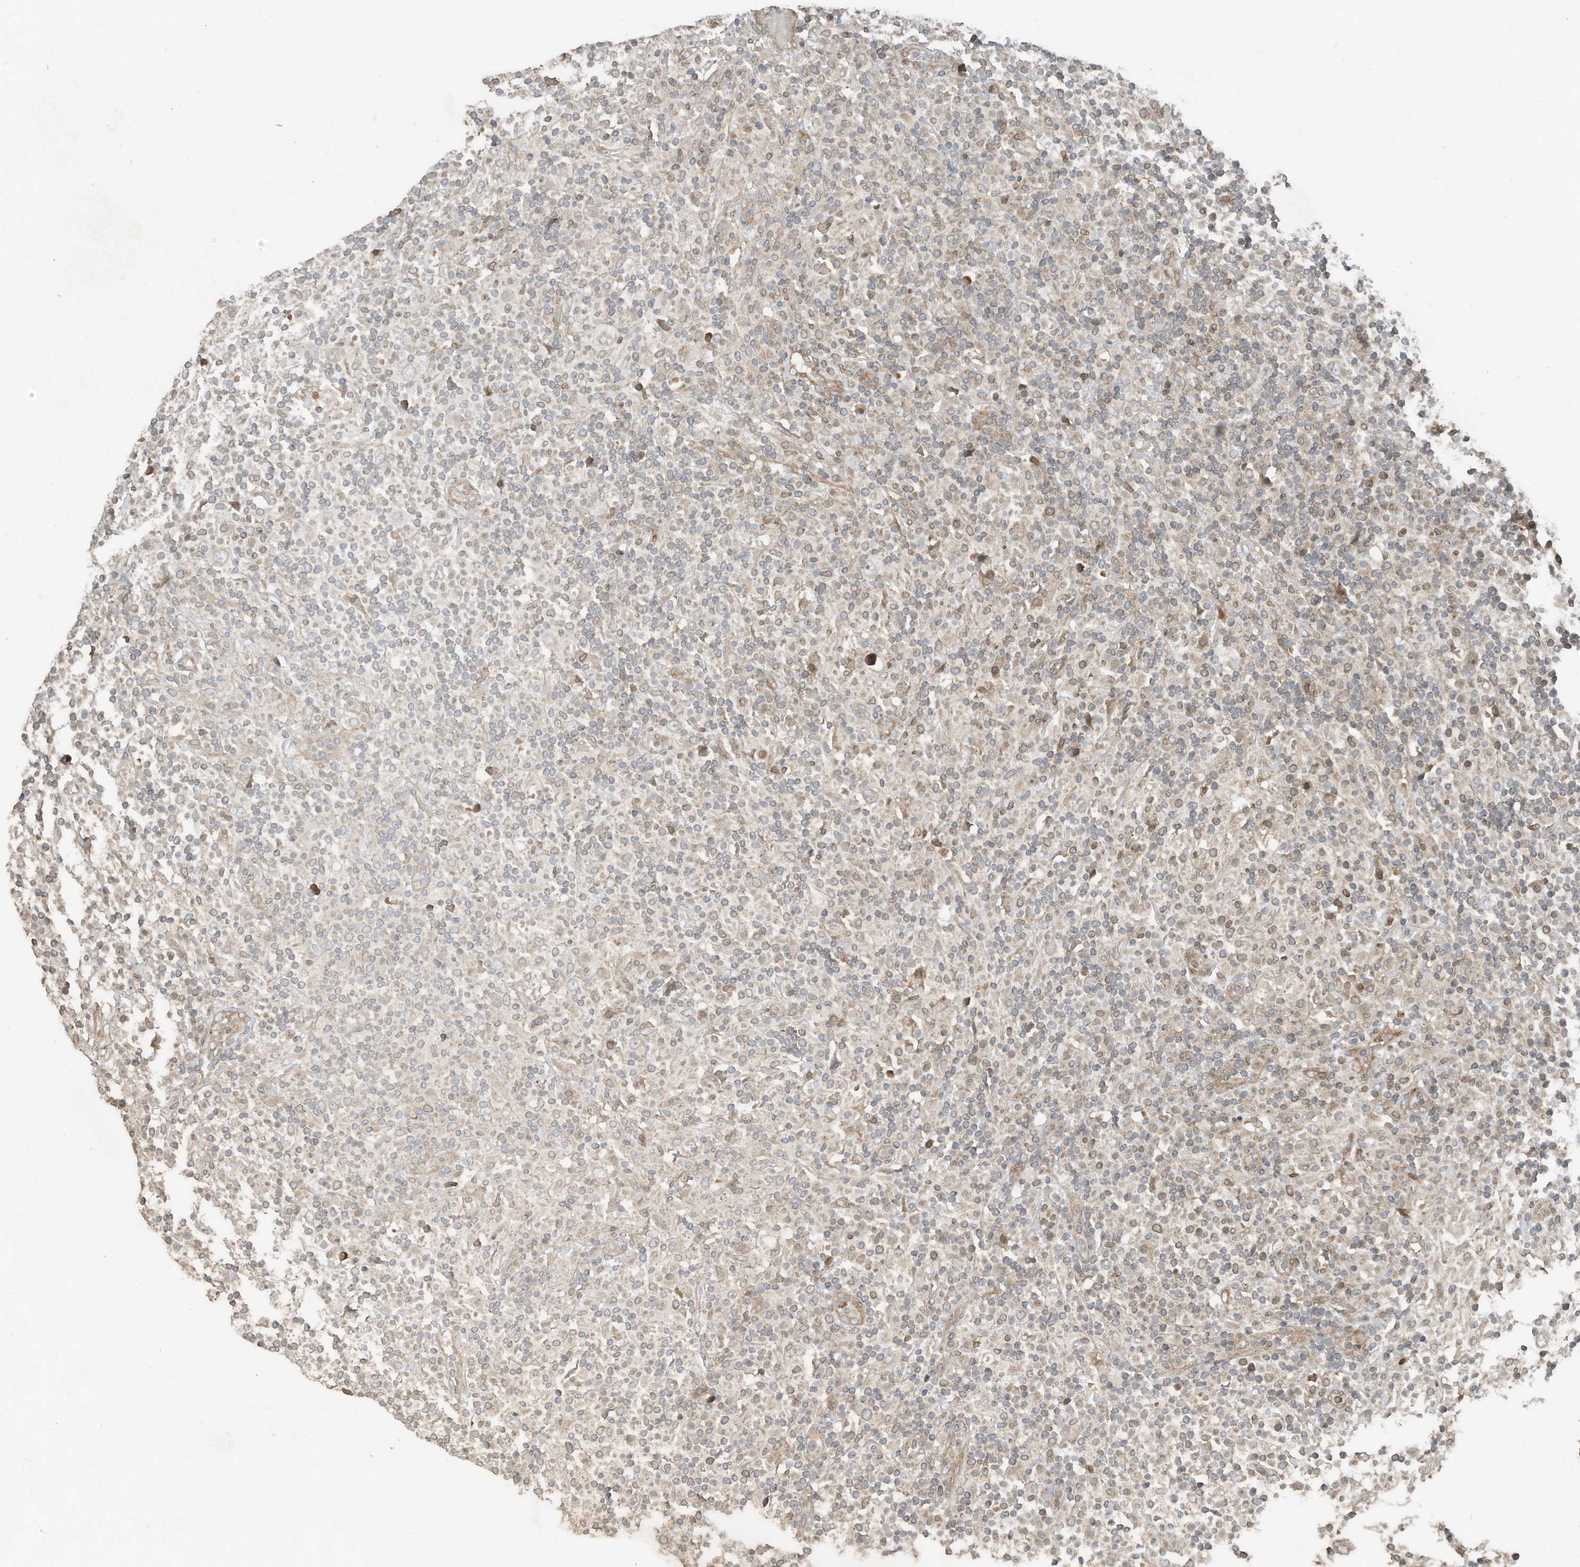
{"staining": {"intensity": "weak", "quantity": ">75%", "location": "cytoplasmic/membranous"}, "tissue": "lymphoma", "cell_type": "Tumor cells", "image_type": "cancer", "snomed": [{"axis": "morphology", "description": "Hodgkin's disease, NOS"}, {"axis": "topography", "description": "Lymph node"}], "caption": "Immunohistochemical staining of human lymphoma demonstrates low levels of weak cytoplasmic/membranous expression in approximately >75% of tumor cells.", "gene": "ZNF653", "patient": {"sex": "male", "age": 70}}